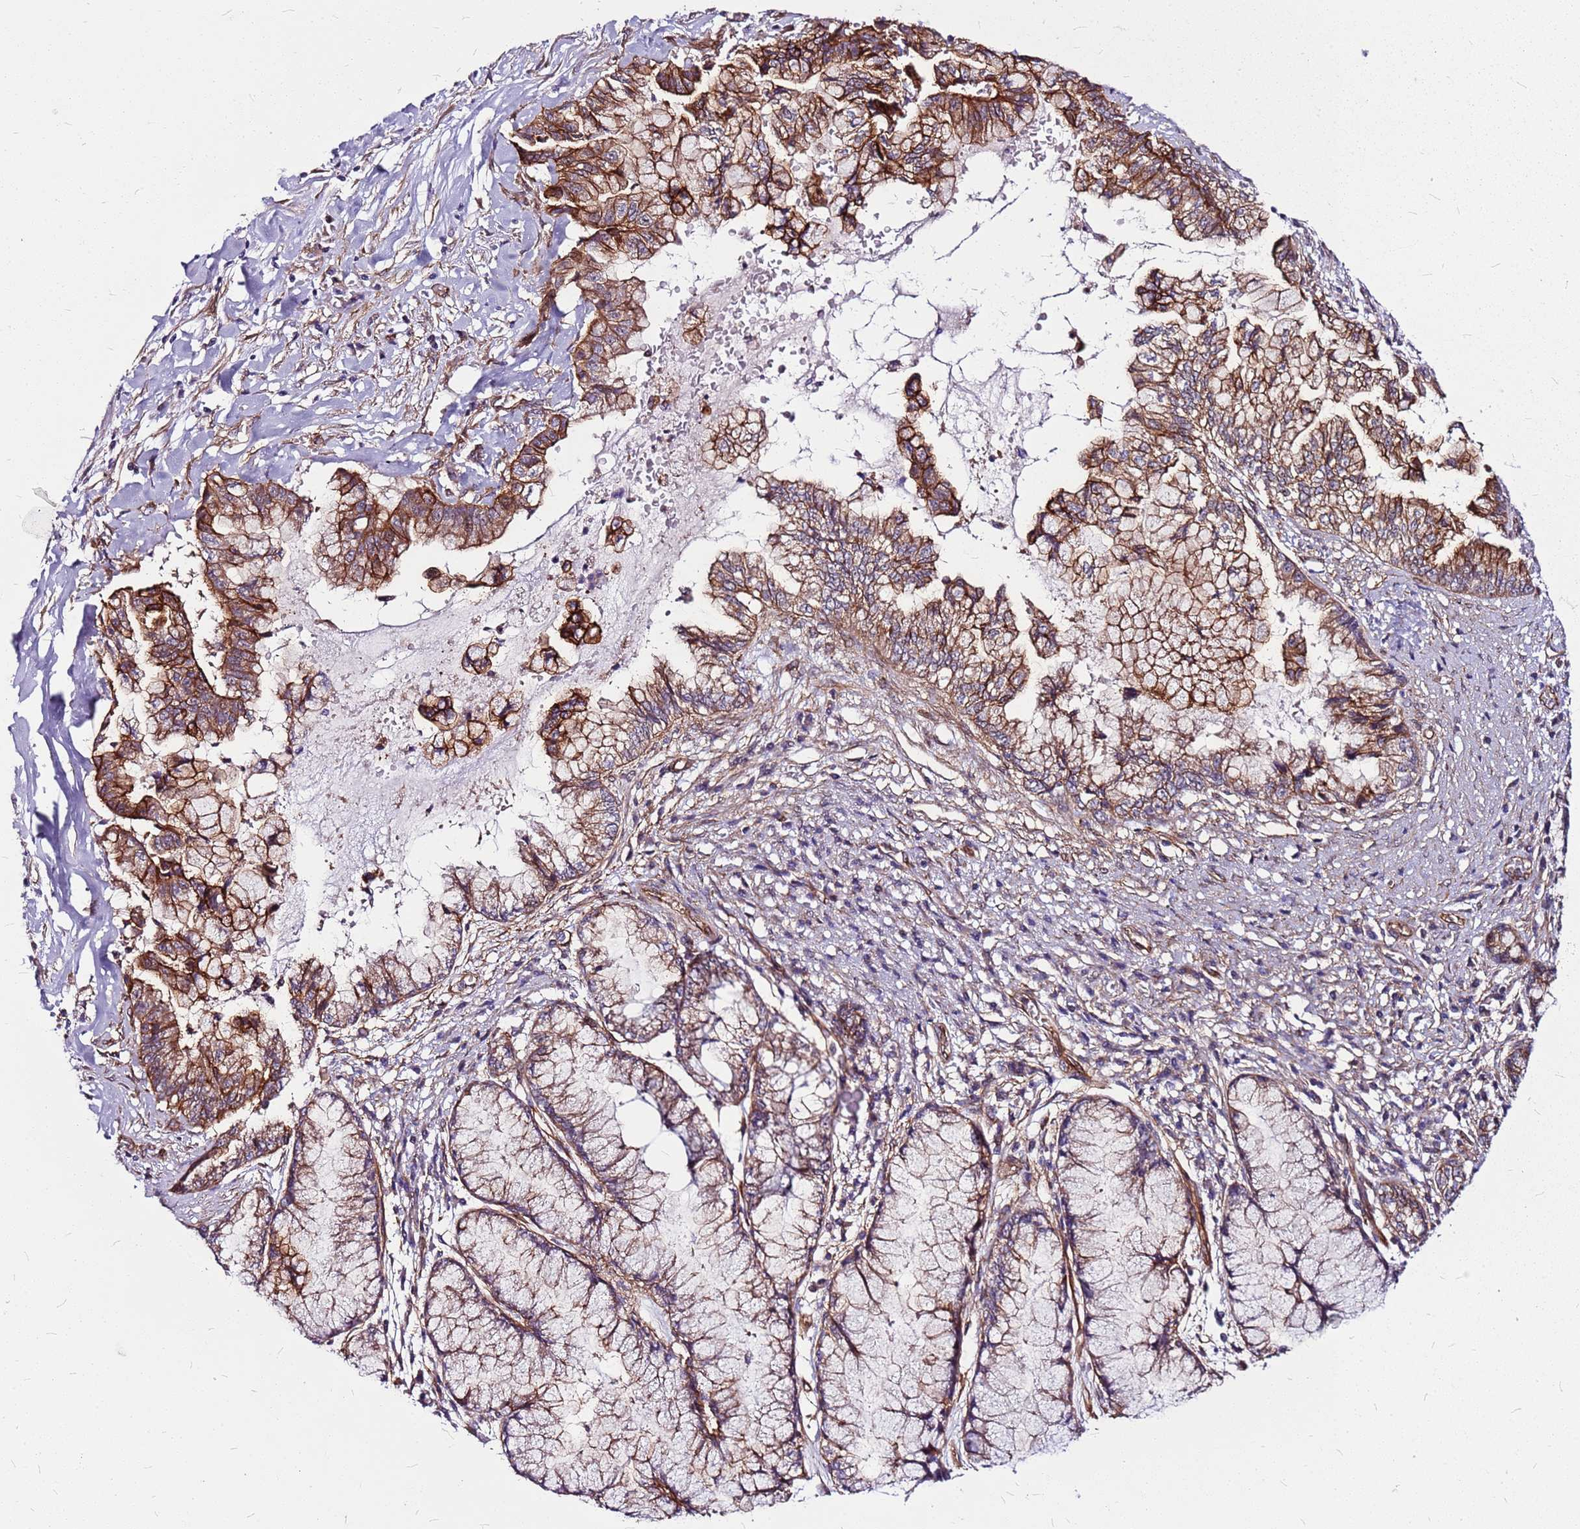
{"staining": {"intensity": "strong", "quantity": ">75%", "location": "cytoplasmic/membranous"}, "tissue": "pancreatic cancer", "cell_type": "Tumor cells", "image_type": "cancer", "snomed": [{"axis": "morphology", "description": "Adenocarcinoma, NOS"}, {"axis": "topography", "description": "Pancreas"}], "caption": "Pancreatic cancer stained for a protein (brown) exhibits strong cytoplasmic/membranous positive positivity in about >75% of tumor cells.", "gene": "TOPAZ1", "patient": {"sex": "male", "age": 73}}